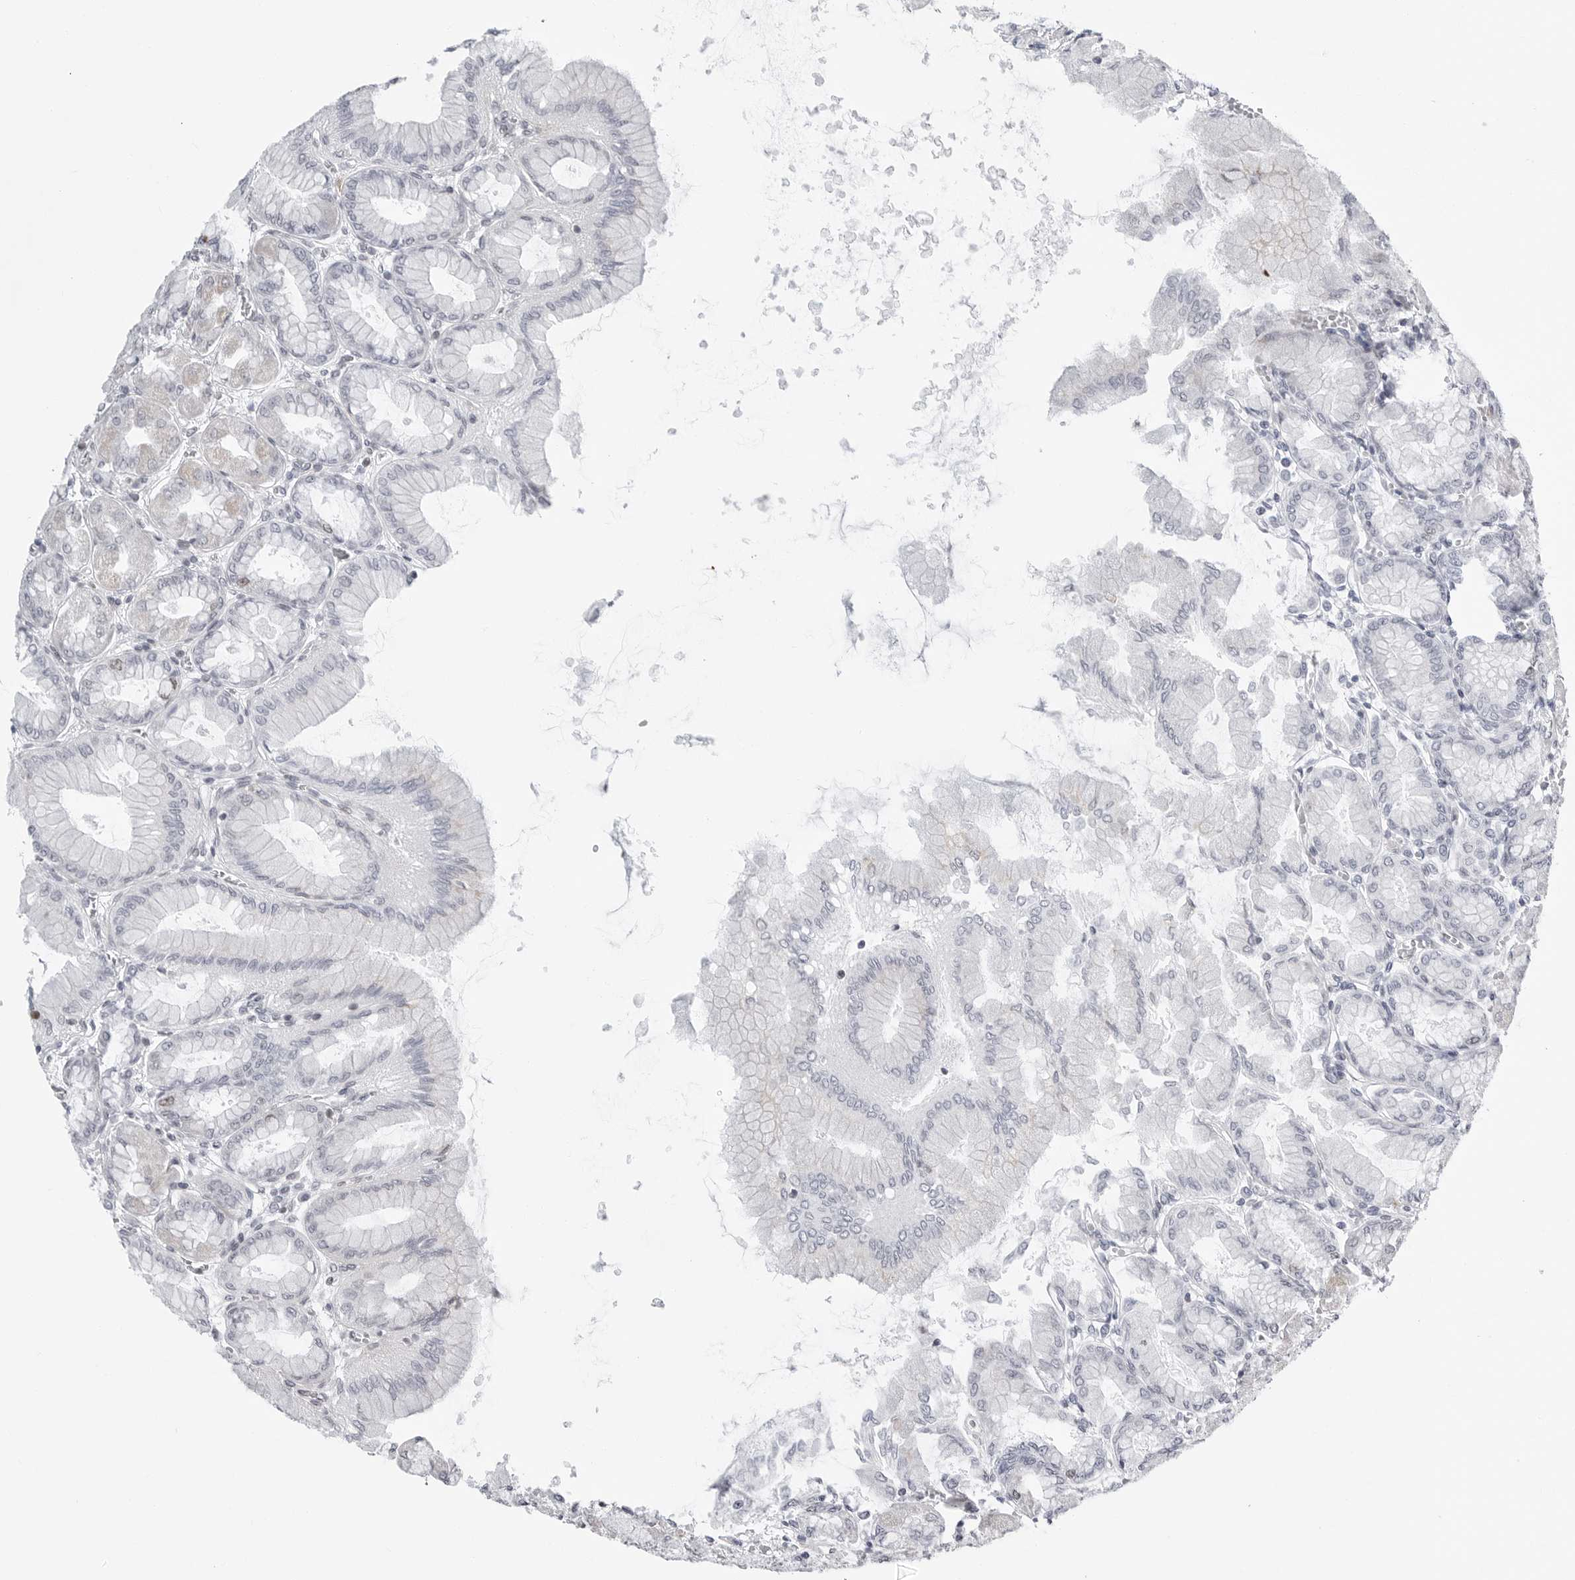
{"staining": {"intensity": "moderate", "quantity": "<25%", "location": "cytoplasmic/membranous,nuclear"}, "tissue": "stomach", "cell_type": "Glandular cells", "image_type": "normal", "snomed": [{"axis": "morphology", "description": "Normal tissue, NOS"}, {"axis": "topography", "description": "Stomach, upper"}], "caption": "Immunohistochemistry staining of unremarkable stomach, which reveals low levels of moderate cytoplasmic/membranous,nuclear positivity in approximately <25% of glandular cells indicating moderate cytoplasmic/membranous,nuclear protein expression. The staining was performed using DAB (brown) for protein detection and nuclei were counterstained in hematoxylin (blue).", "gene": "FAM135B", "patient": {"sex": "female", "age": 56}}